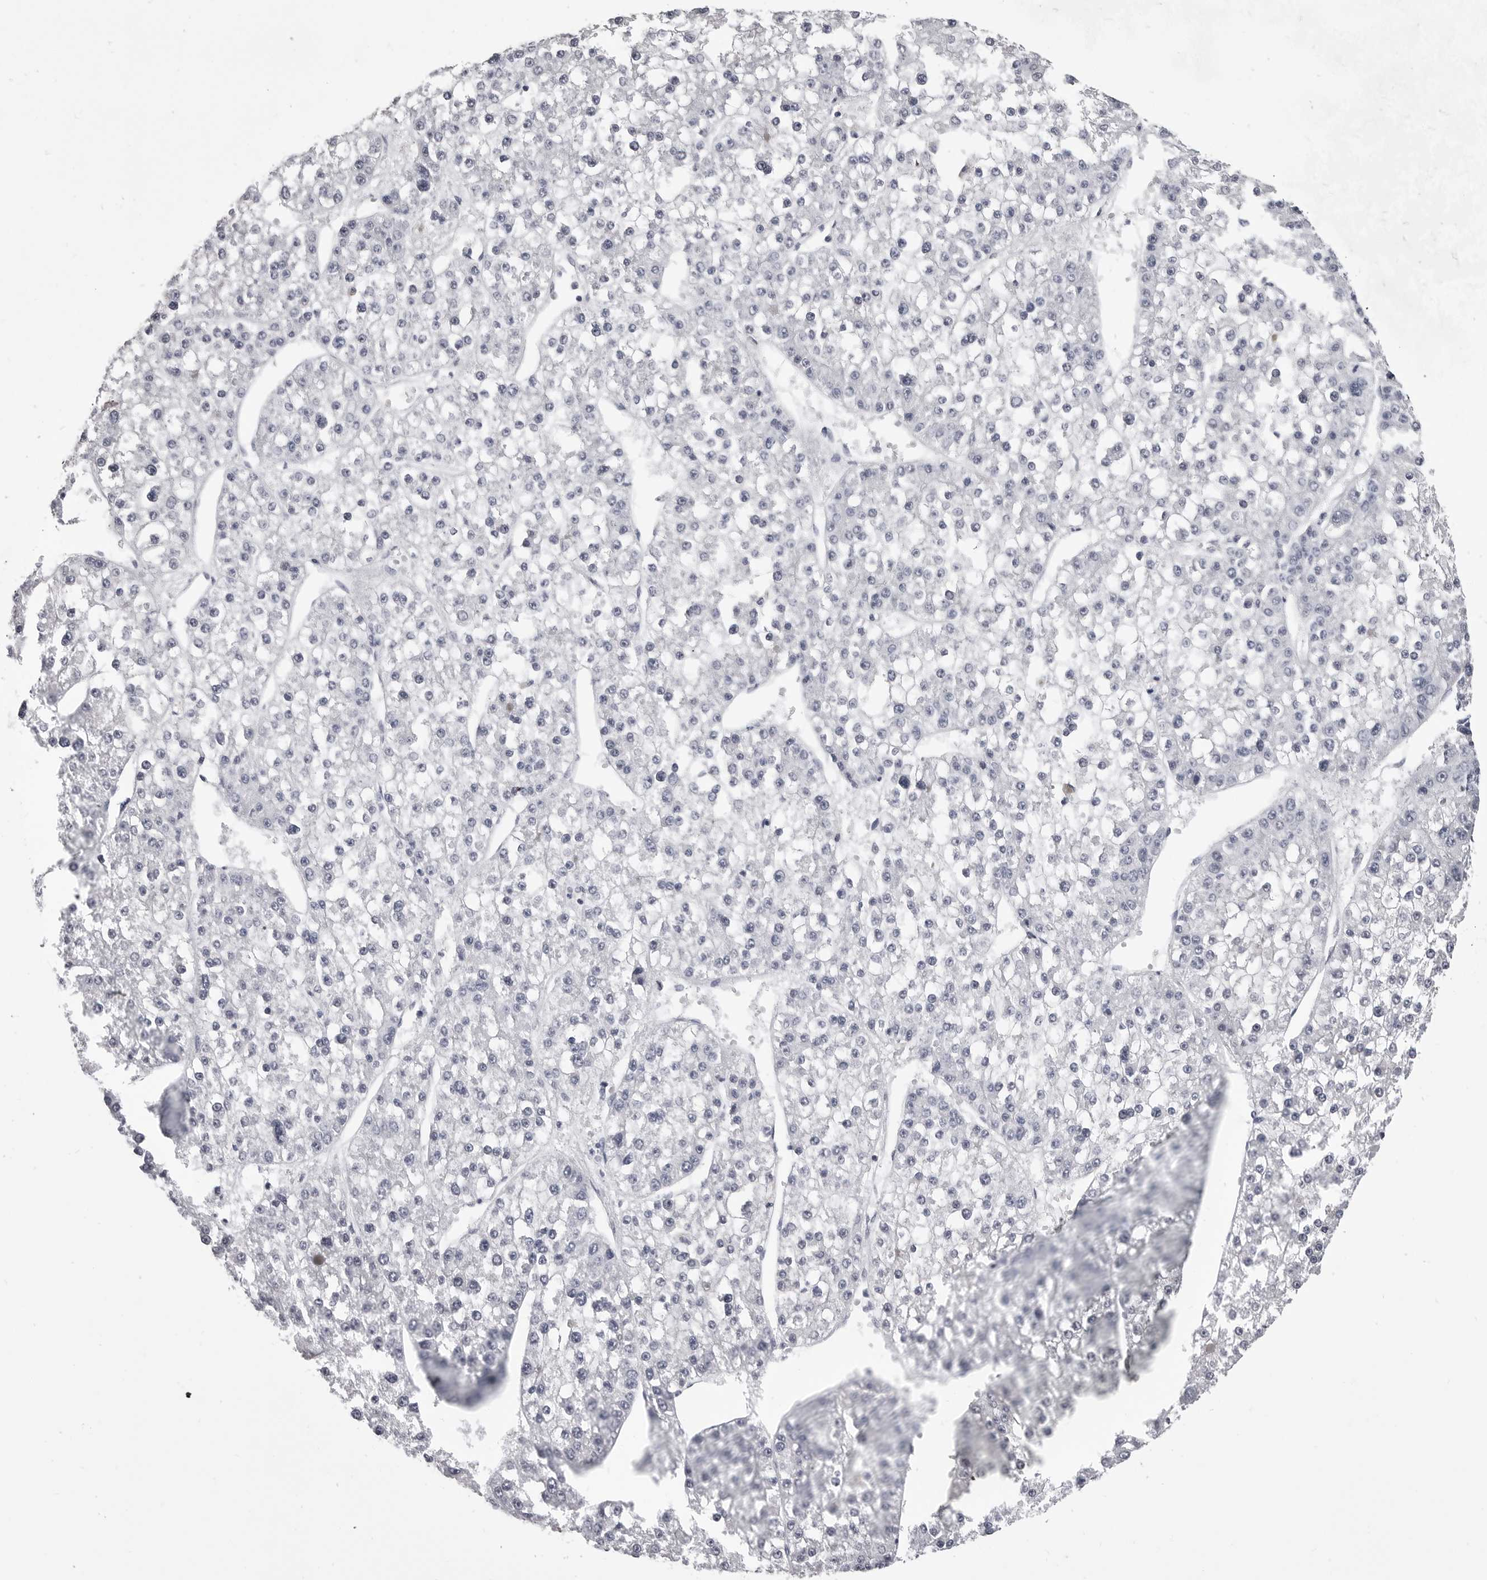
{"staining": {"intensity": "negative", "quantity": "none", "location": "none"}, "tissue": "liver cancer", "cell_type": "Tumor cells", "image_type": "cancer", "snomed": [{"axis": "morphology", "description": "Carcinoma, Hepatocellular, NOS"}, {"axis": "topography", "description": "Liver"}], "caption": "An immunohistochemistry (IHC) photomicrograph of liver cancer (hepatocellular carcinoma) is shown. There is no staining in tumor cells of liver cancer (hepatocellular carcinoma).", "gene": "DLG2", "patient": {"sex": "female", "age": 73}}